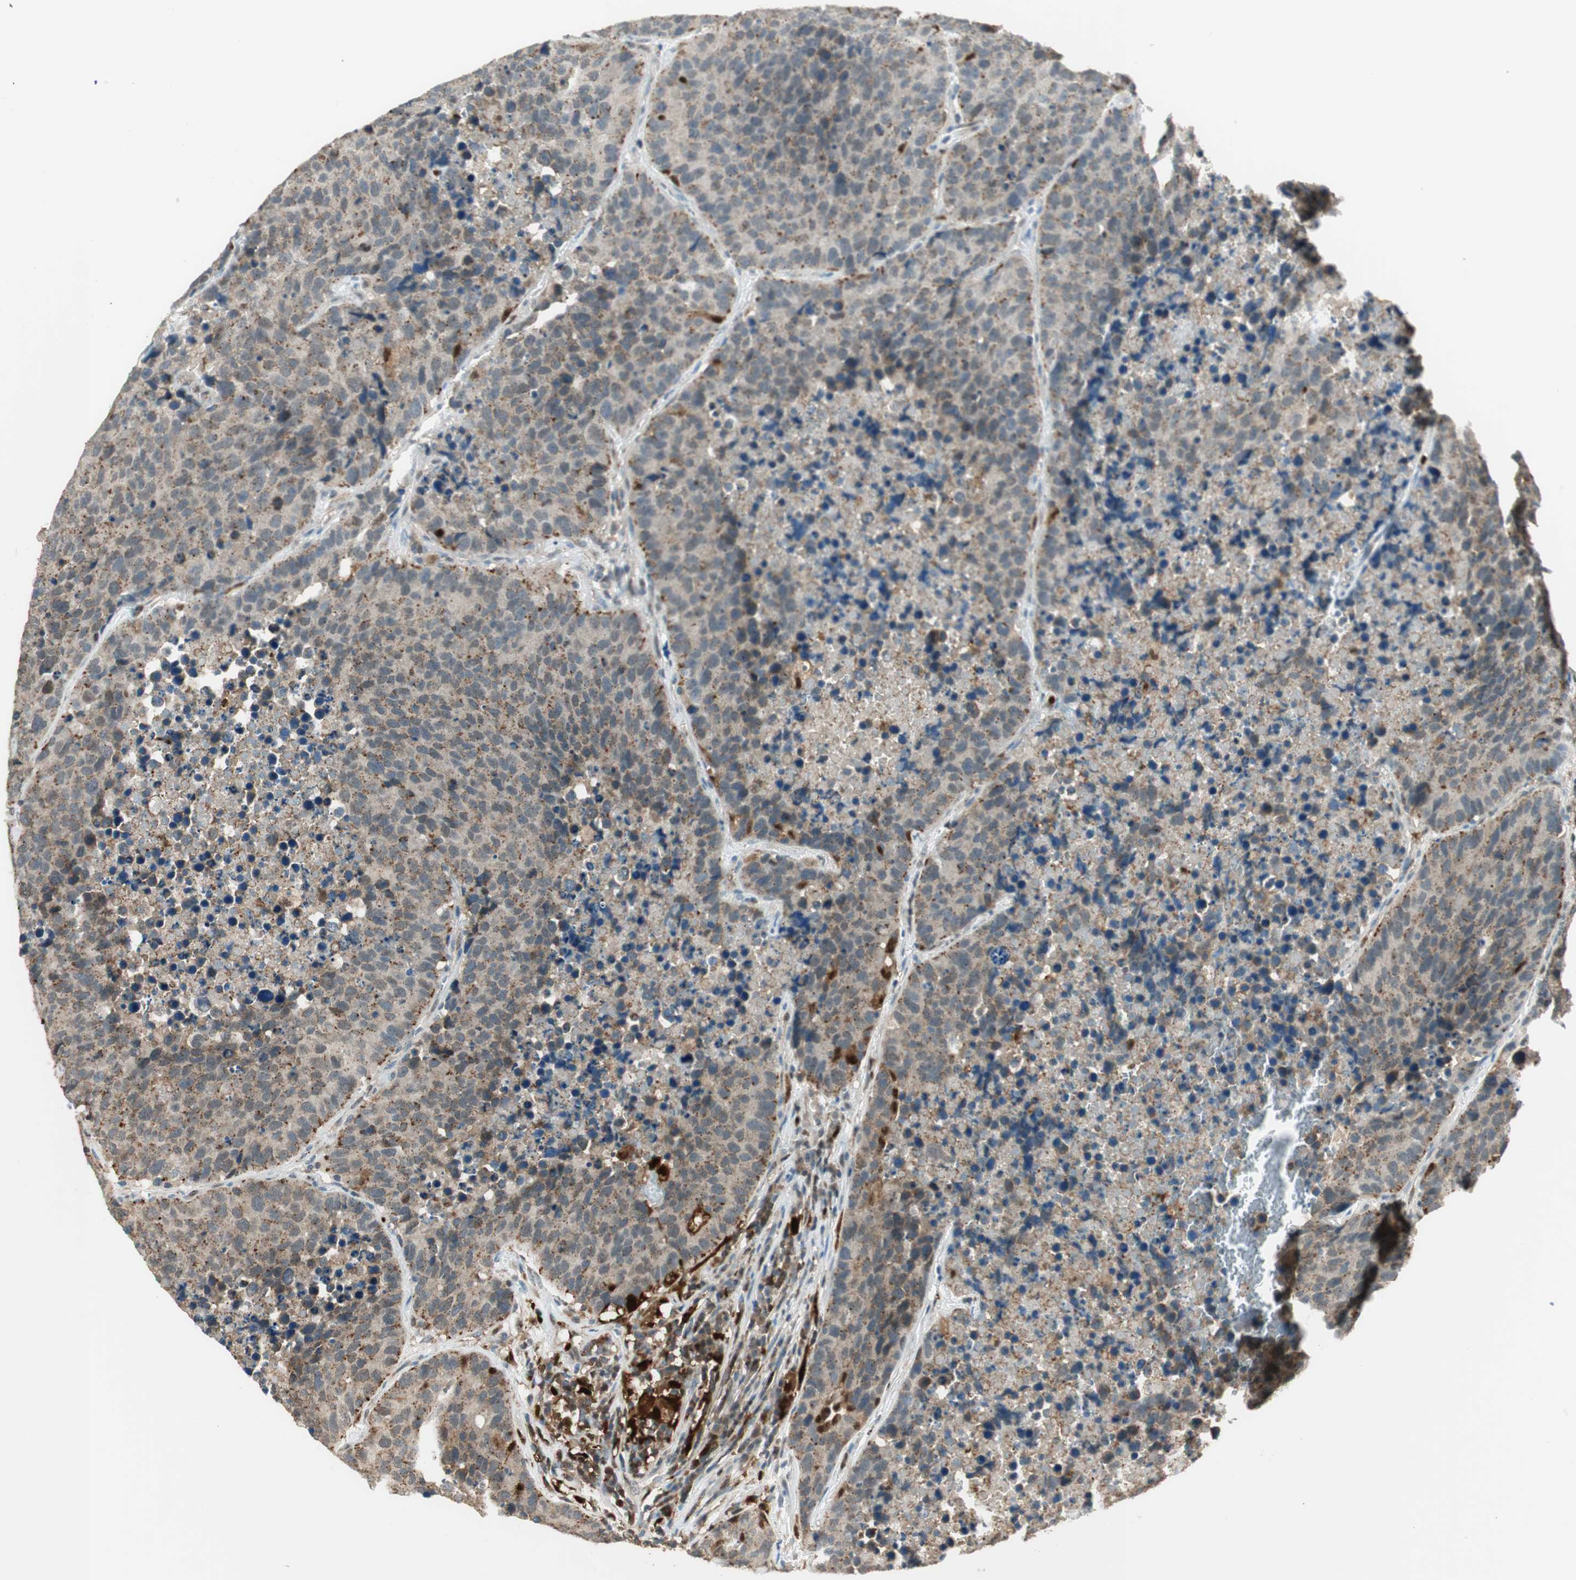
{"staining": {"intensity": "moderate", "quantity": "<25%", "location": "cytoplasmic/membranous"}, "tissue": "carcinoid", "cell_type": "Tumor cells", "image_type": "cancer", "snomed": [{"axis": "morphology", "description": "Carcinoid, malignant, NOS"}, {"axis": "topography", "description": "Lung"}], "caption": "Approximately <25% of tumor cells in malignant carcinoid reveal moderate cytoplasmic/membranous protein positivity as visualized by brown immunohistochemical staining.", "gene": "LTA4H", "patient": {"sex": "male", "age": 60}}